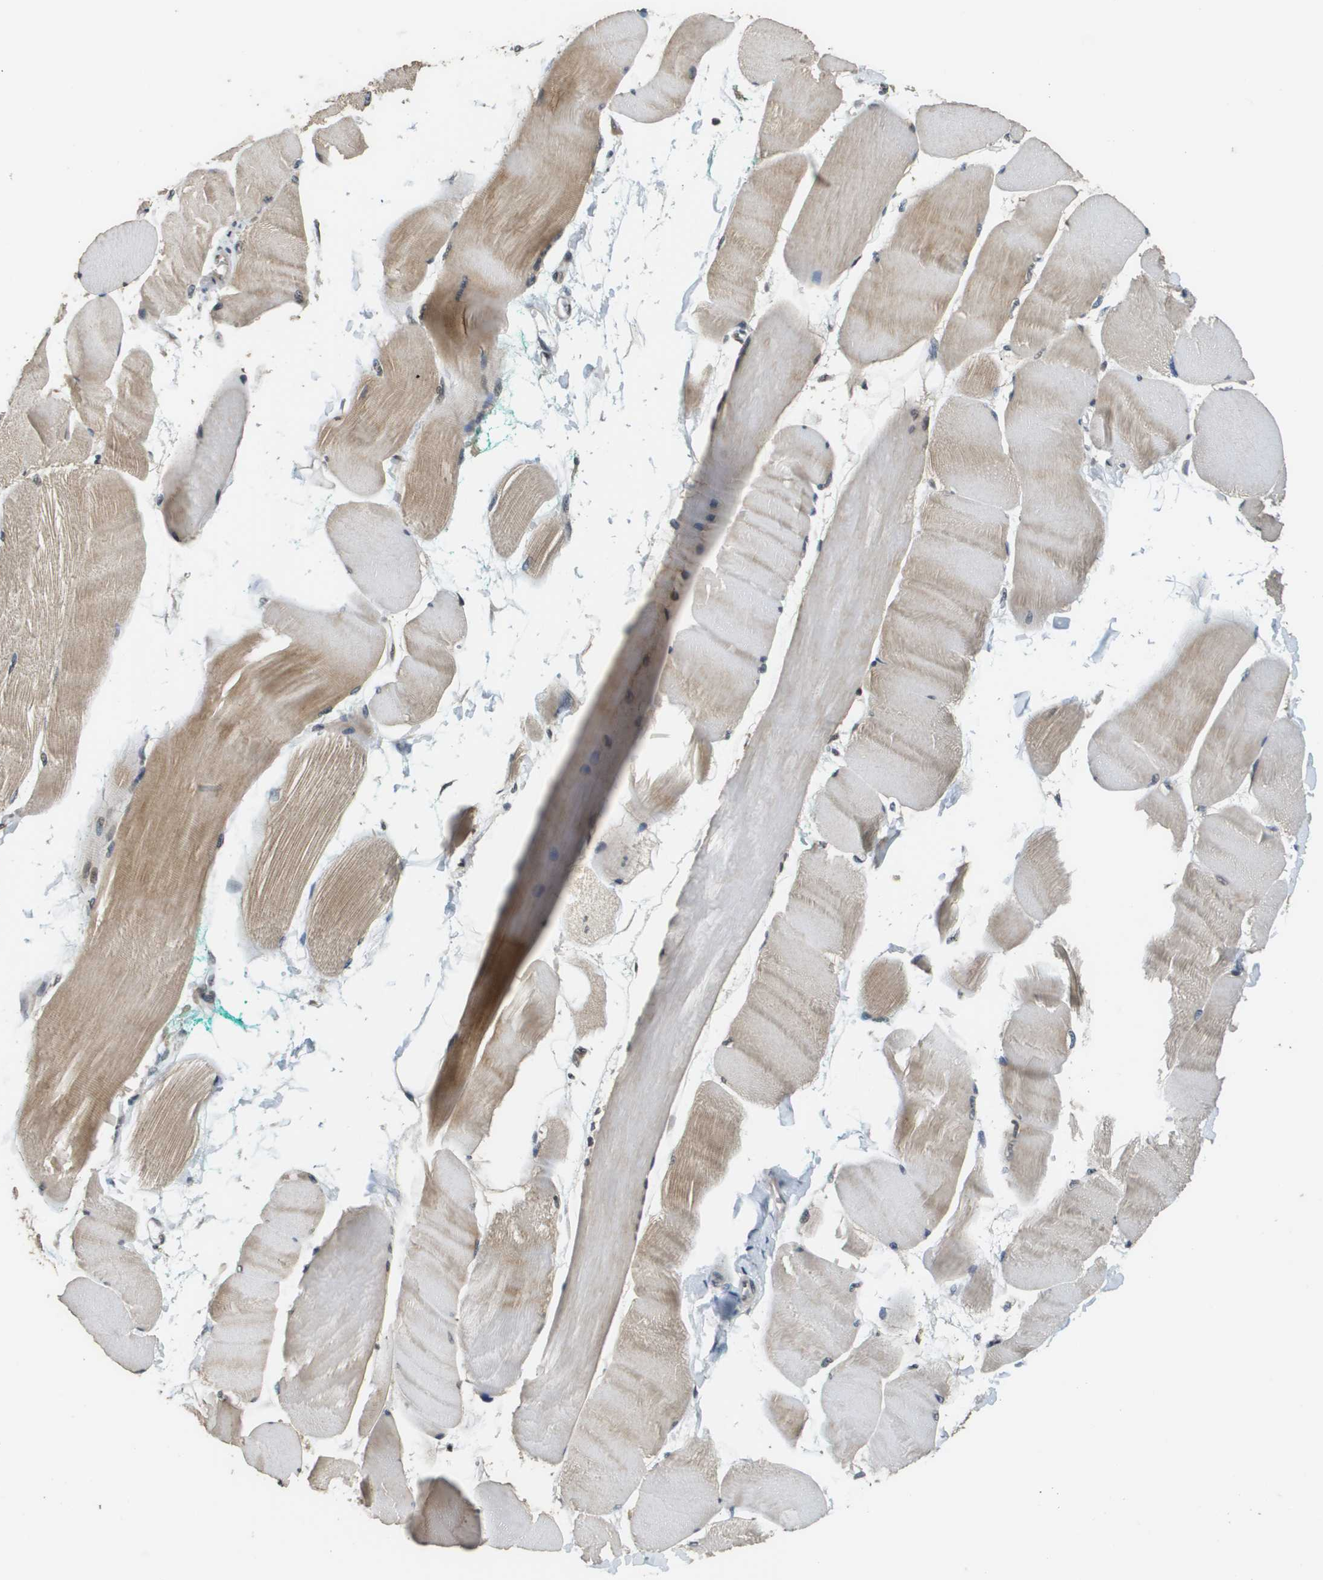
{"staining": {"intensity": "moderate", "quantity": "25%-75%", "location": "cytoplasmic/membranous"}, "tissue": "skeletal muscle", "cell_type": "Myocytes", "image_type": "normal", "snomed": [{"axis": "morphology", "description": "Normal tissue, NOS"}, {"axis": "morphology", "description": "Squamous cell carcinoma, NOS"}, {"axis": "topography", "description": "Skeletal muscle"}], "caption": "Skeletal muscle stained with immunohistochemistry (IHC) displays moderate cytoplasmic/membranous positivity in approximately 25%-75% of myocytes.", "gene": "FANCC", "patient": {"sex": "male", "age": 51}}